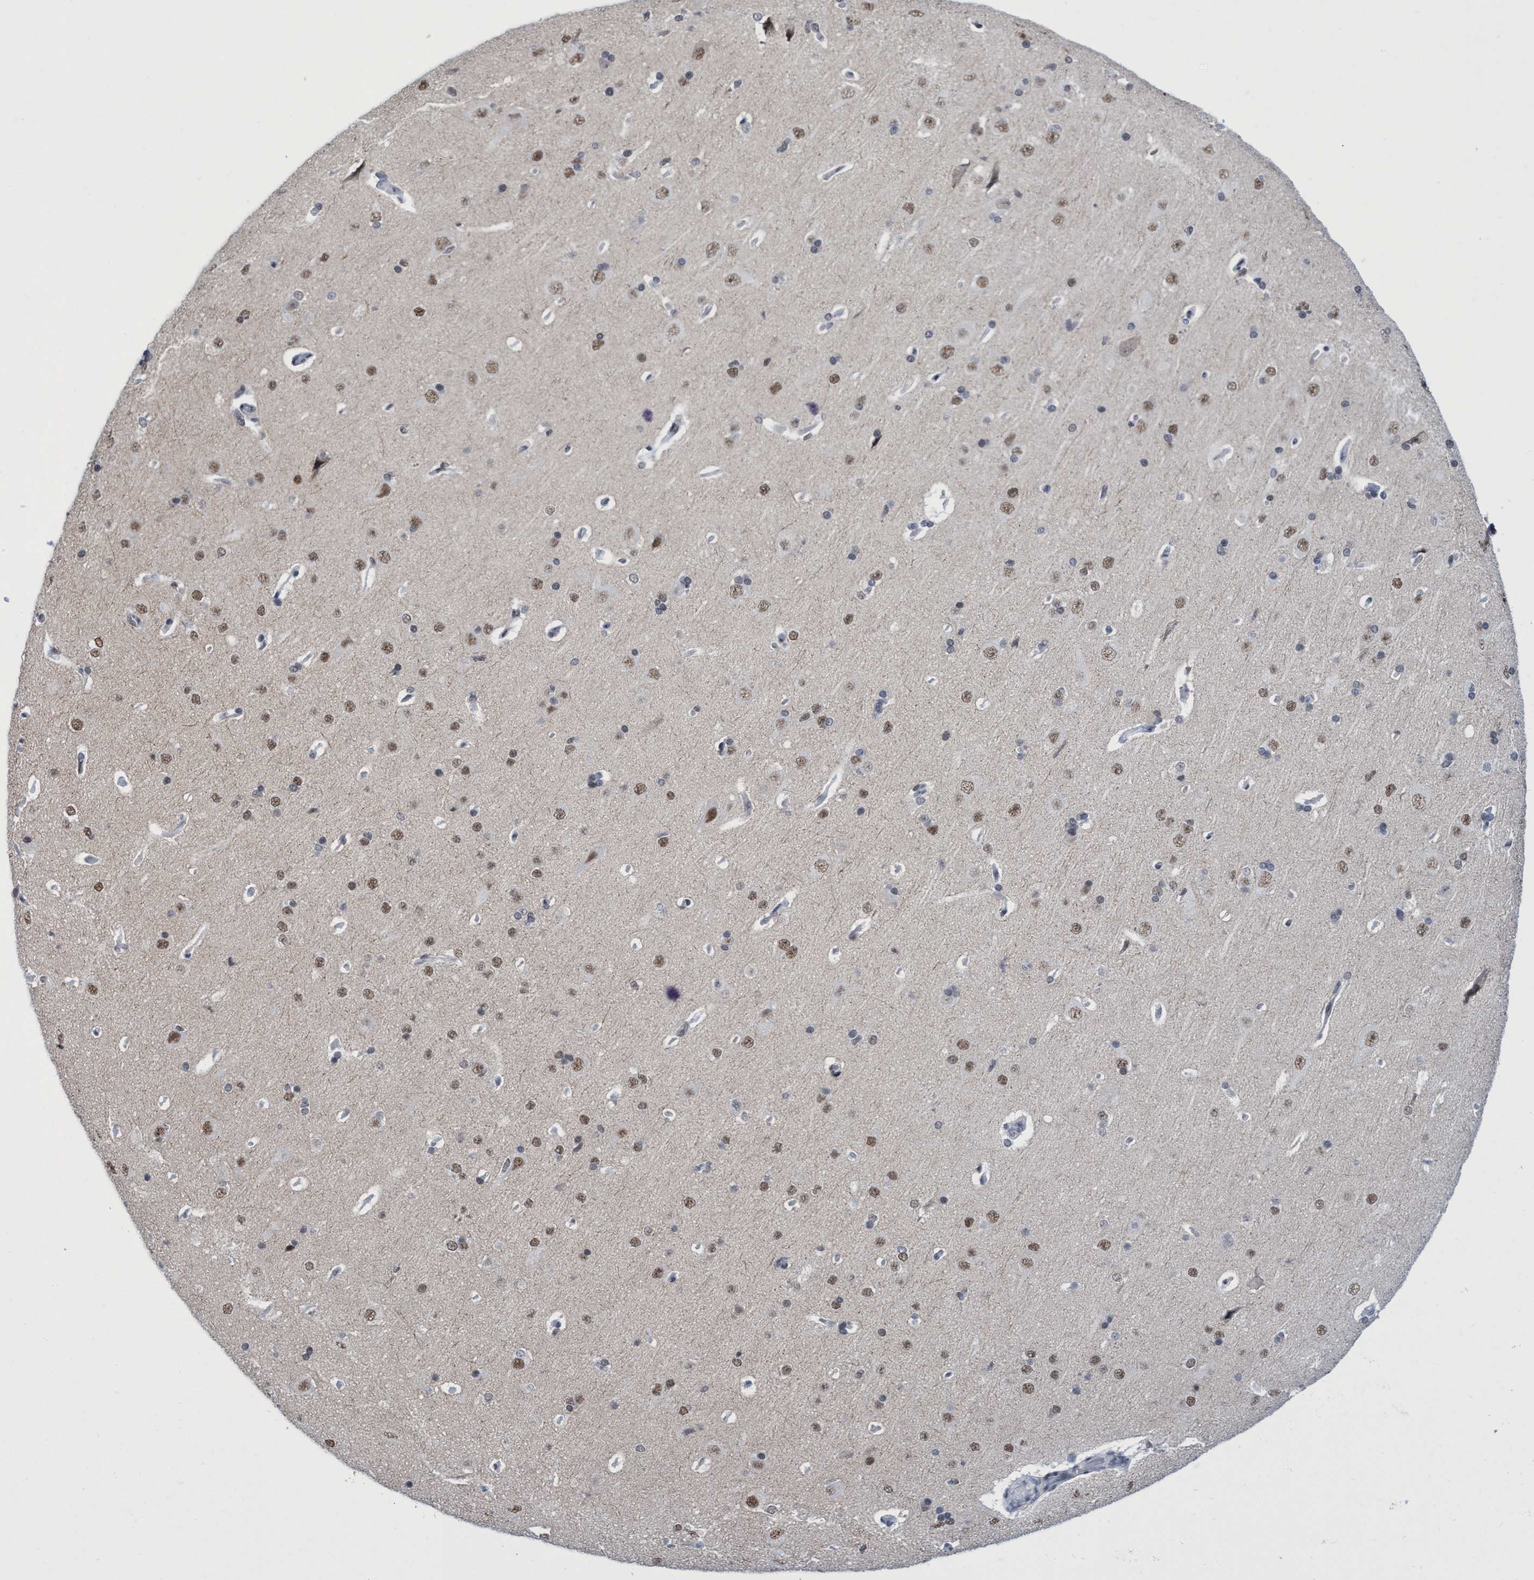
{"staining": {"intensity": "negative", "quantity": "none", "location": "none"}, "tissue": "cerebral cortex", "cell_type": "Endothelial cells", "image_type": "normal", "snomed": [{"axis": "morphology", "description": "Normal tissue, NOS"}, {"axis": "topography", "description": "Cerebral cortex"}], "caption": "Immunohistochemistry (IHC) of unremarkable cerebral cortex shows no positivity in endothelial cells. (DAB (3,3'-diaminobenzidine) immunohistochemistry visualized using brightfield microscopy, high magnification).", "gene": "C9orf78", "patient": {"sex": "male", "age": 62}}